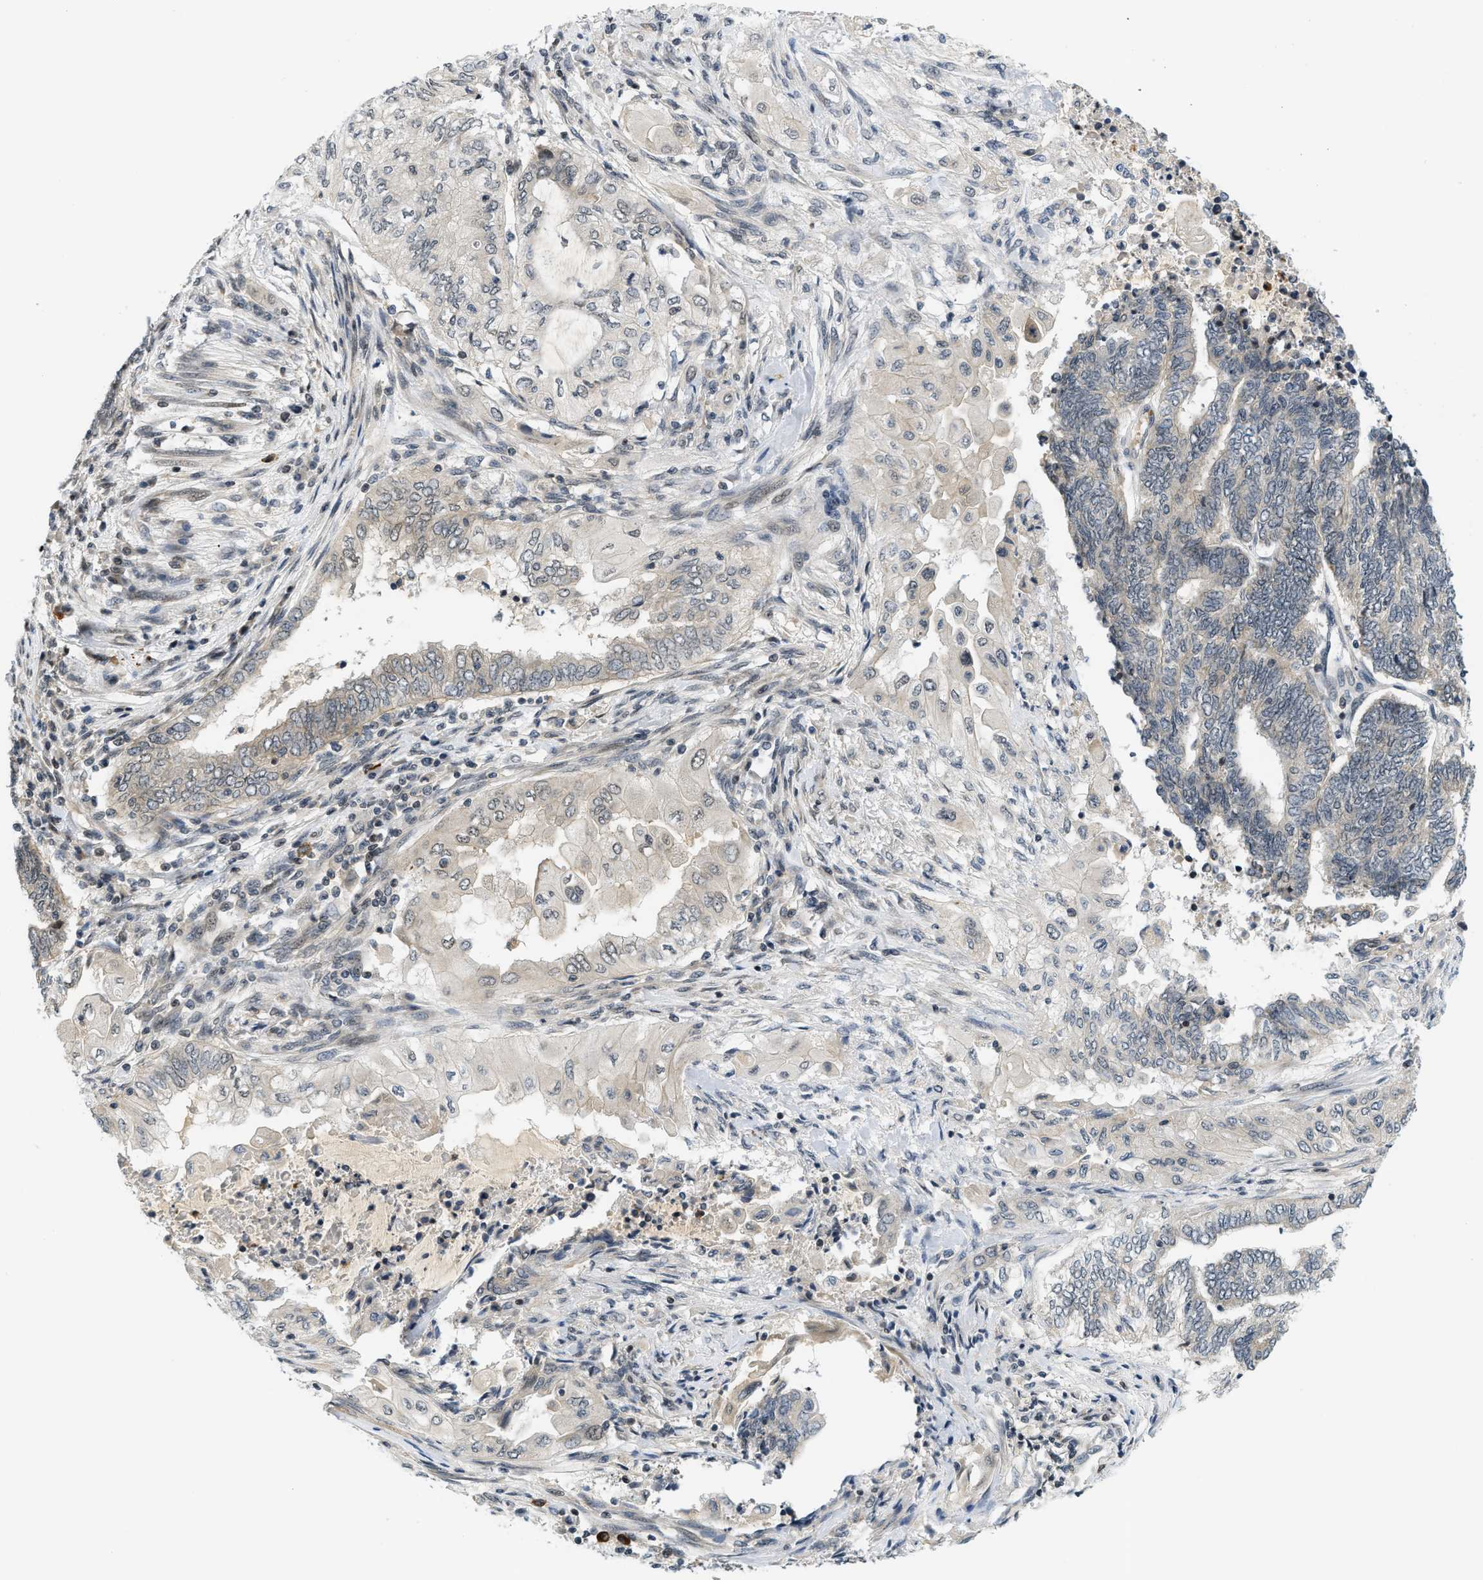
{"staining": {"intensity": "weak", "quantity": "<25%", "location": "cytoplasmic/membranous"}, "tissue": "endometrial cancer", "cell_type": "Tumor cells", "image_type": "cancer", "snomed": [{"axis": "morphology", "description": "Adenocarcinoma, NOS"}, {"axis": "topography", "description": "Uterus"}, {"axis": "topography", "description": "Endometrium"}], "caption": "Endometrial adenocarcinoma was stained to show a protein in brown. There is no significant positivity in tumor cells. (Stains: DAB (3,3'-diaminobenzidine) IHC with hematoxylin counter stain, Microscopy: brightfield microscopy at high magnification).", "gene": "KMT2A", "patient": {"sex": "female", "age": 70}}